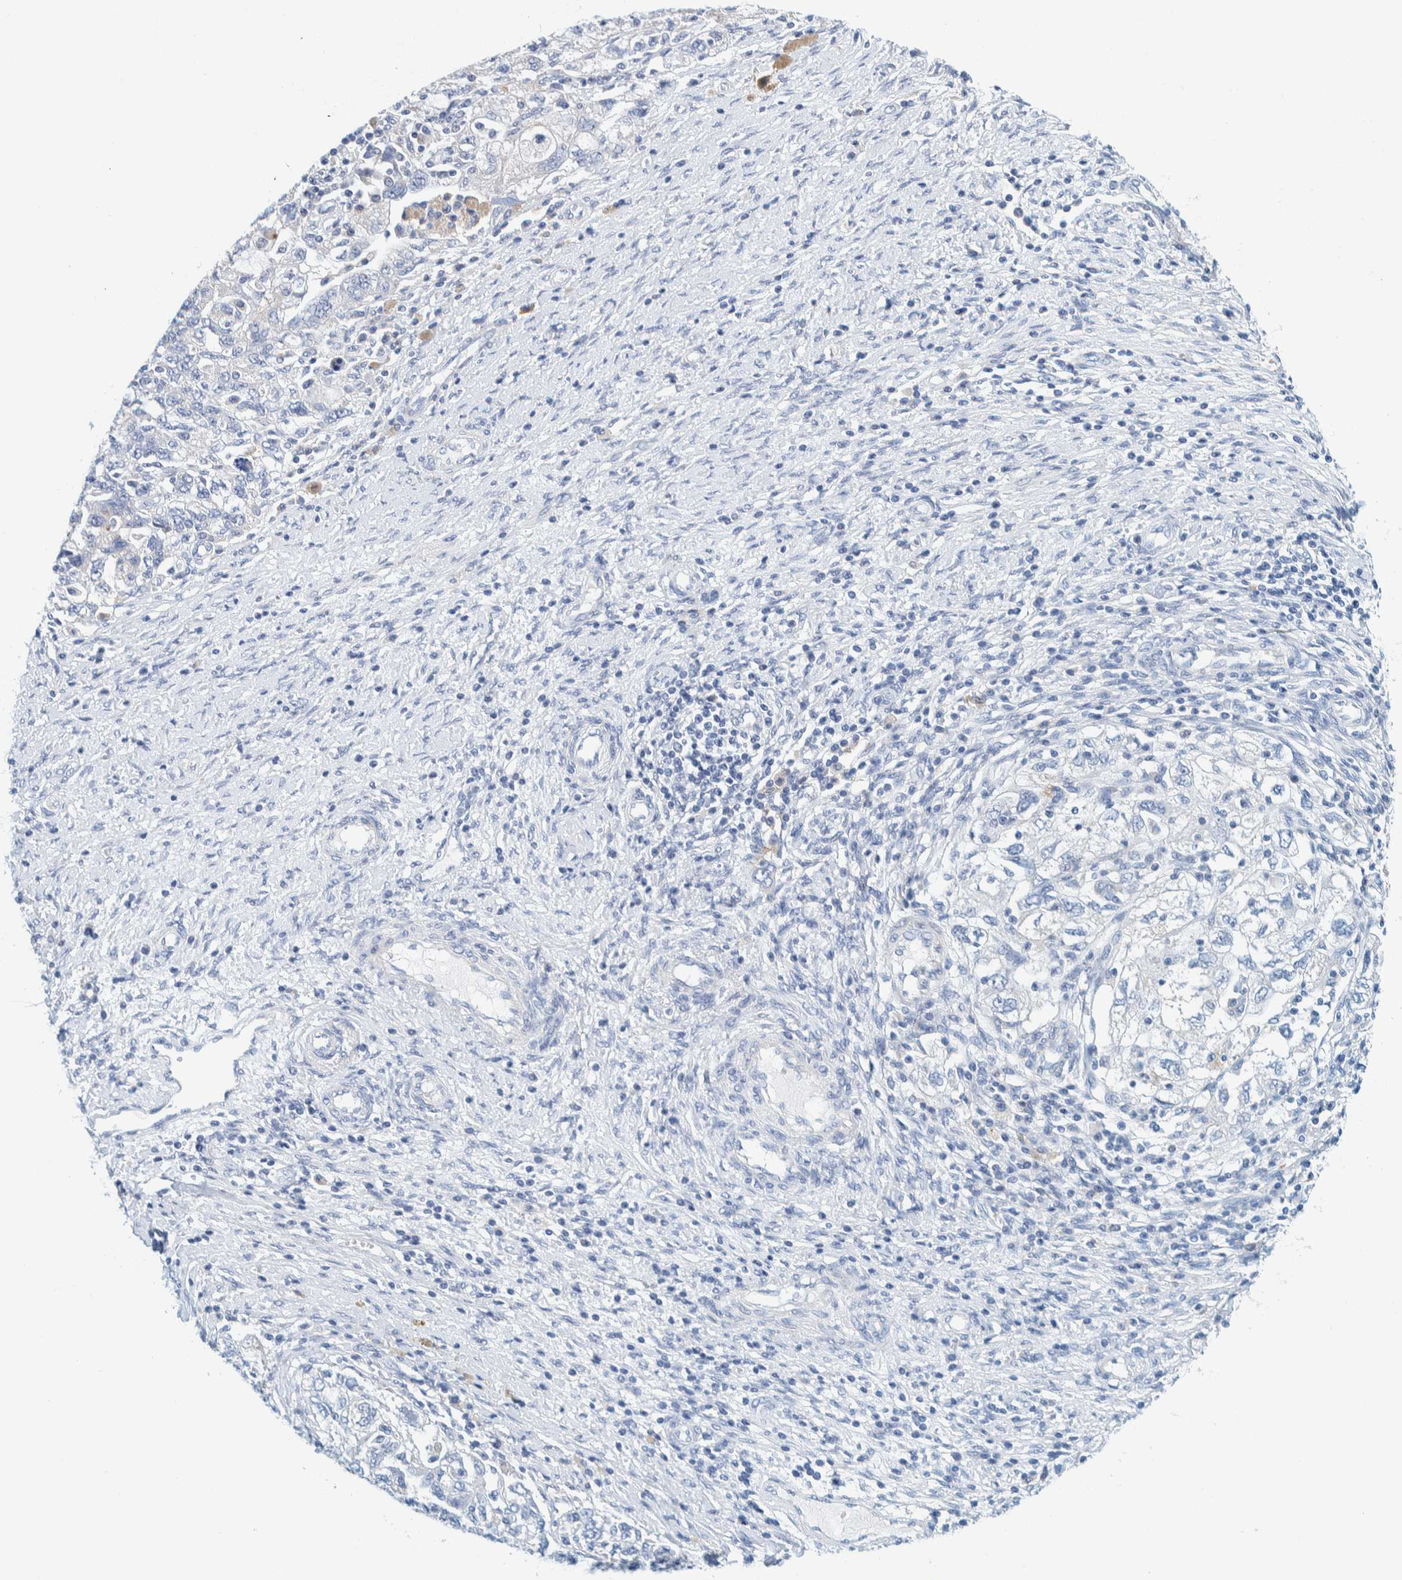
{"staining": {"intensity": "negative", "quantity": "none", "location": "none"}, "tissue": "ovarian cancer", "cell_type": "Tumor cells", "image_type": "cancer", "snomed": [{"axis": "morphology", "description": "Carcinoma, NOS"}, {"axis": "morphology", "description": "Cystadenocarcinoma, serous, NOS"}, {"axis": "topography", "description": "Ovary"}], "caption": "Immunohistochemistry of ovarian carcinoma displays no positivity in tumor cells.", "gene": "MOG", "patient": {"sex": "female", "age": 69}}